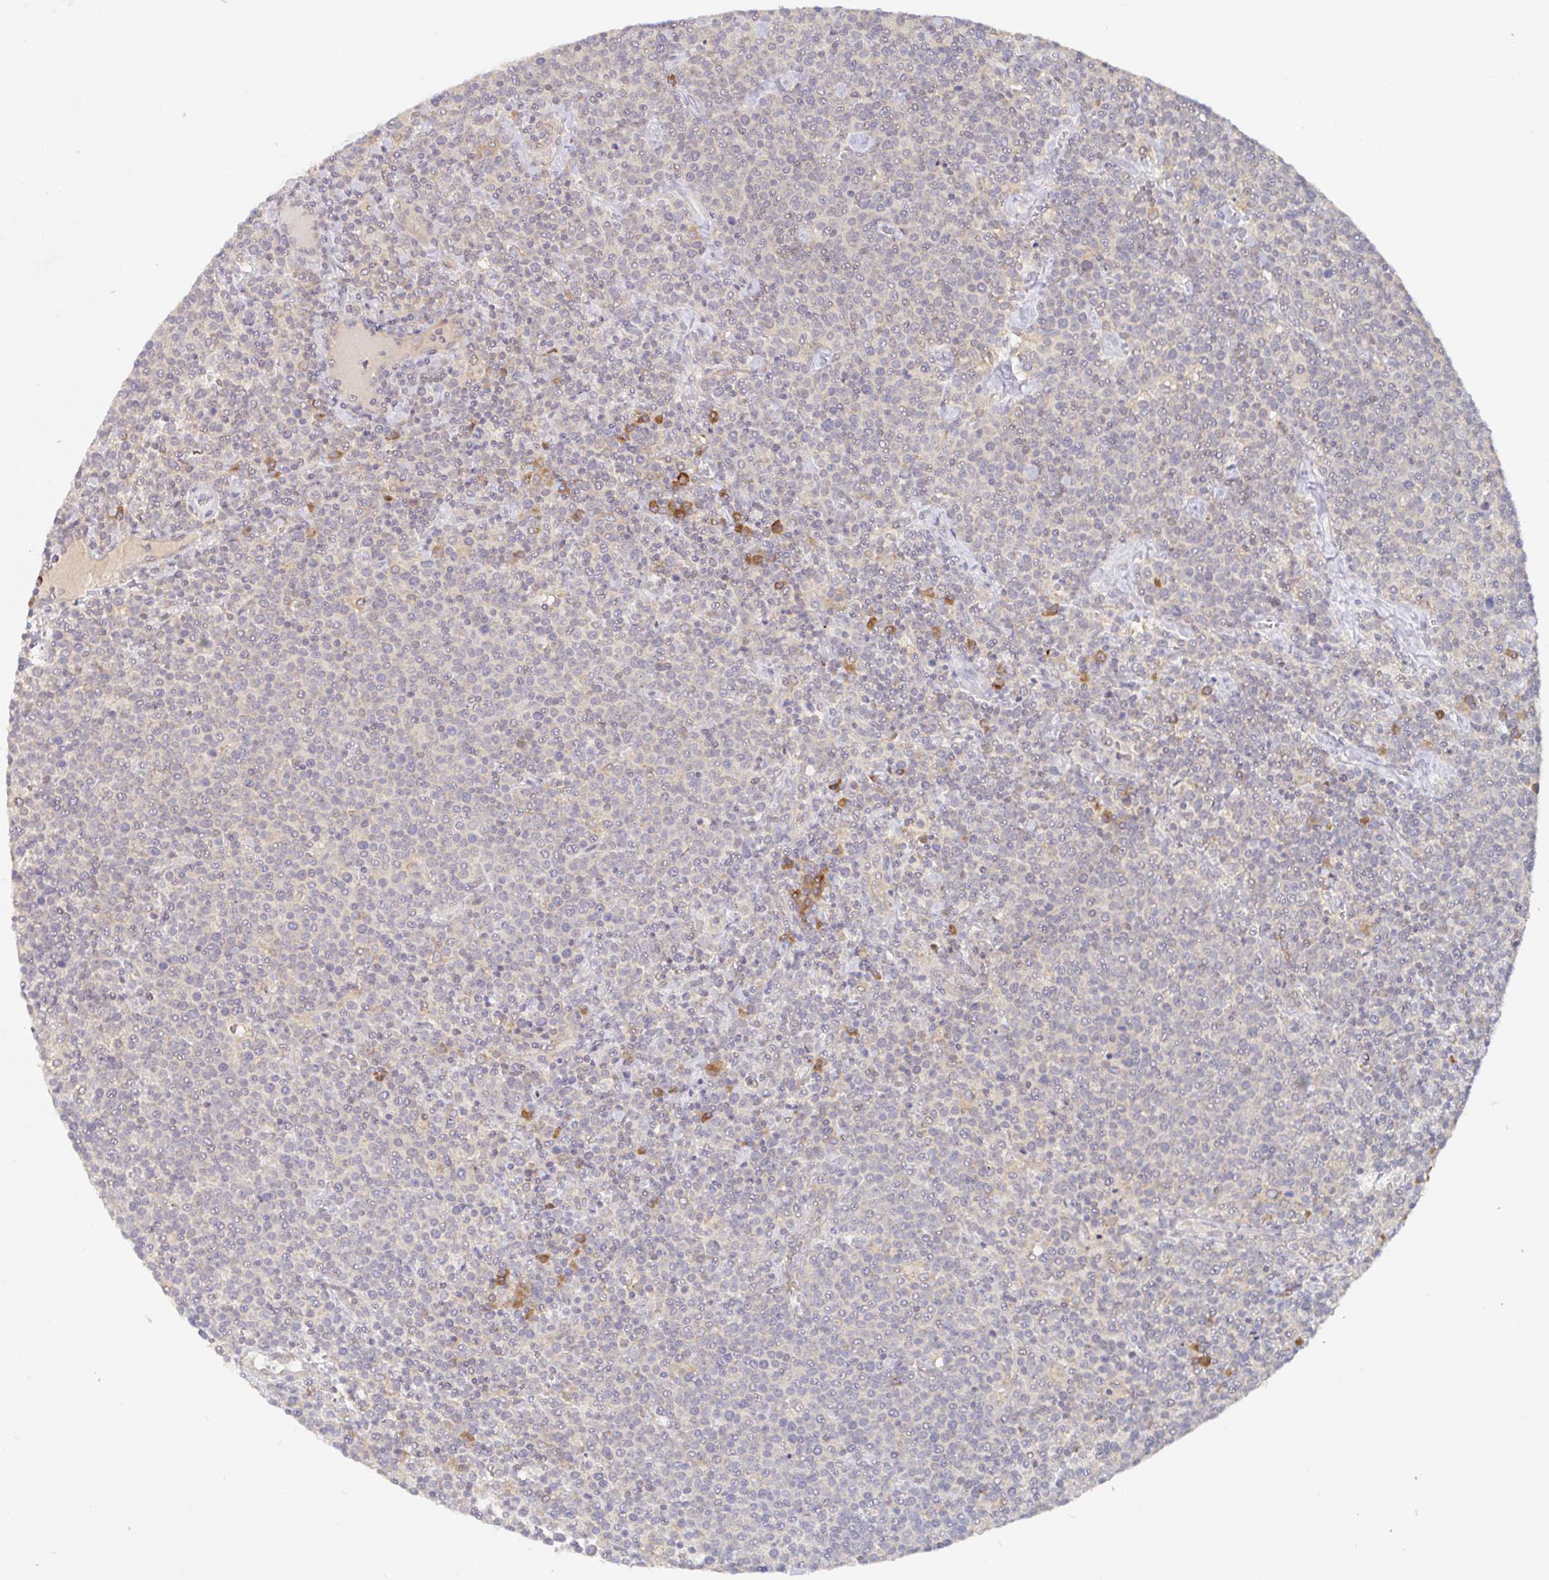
{"staining": {"intensity": "negative", "quantity": "none", "location": "none"}, "tissue": "lymphoma", "cell_type": "Tumor cells", "image_type": "cancer", "snomed": [{"axis": "morphology", "description": "Malignant lymphoma, non-Hodgkin's type, High grade"}, {"axis": "topography", "description": "Lymph node"}], "caption": "Tumor cells are negative for brown protein staining in high-grade malignant lymphoma, non-Hodgkin's type. (DAB (3,3'-diaminobenzidine) immunohistochemistry (IHC) visualized using brightfield microscopy, high magnification).", "gene": "DERL2", "patient": {"sex": "male", "age": 61}}